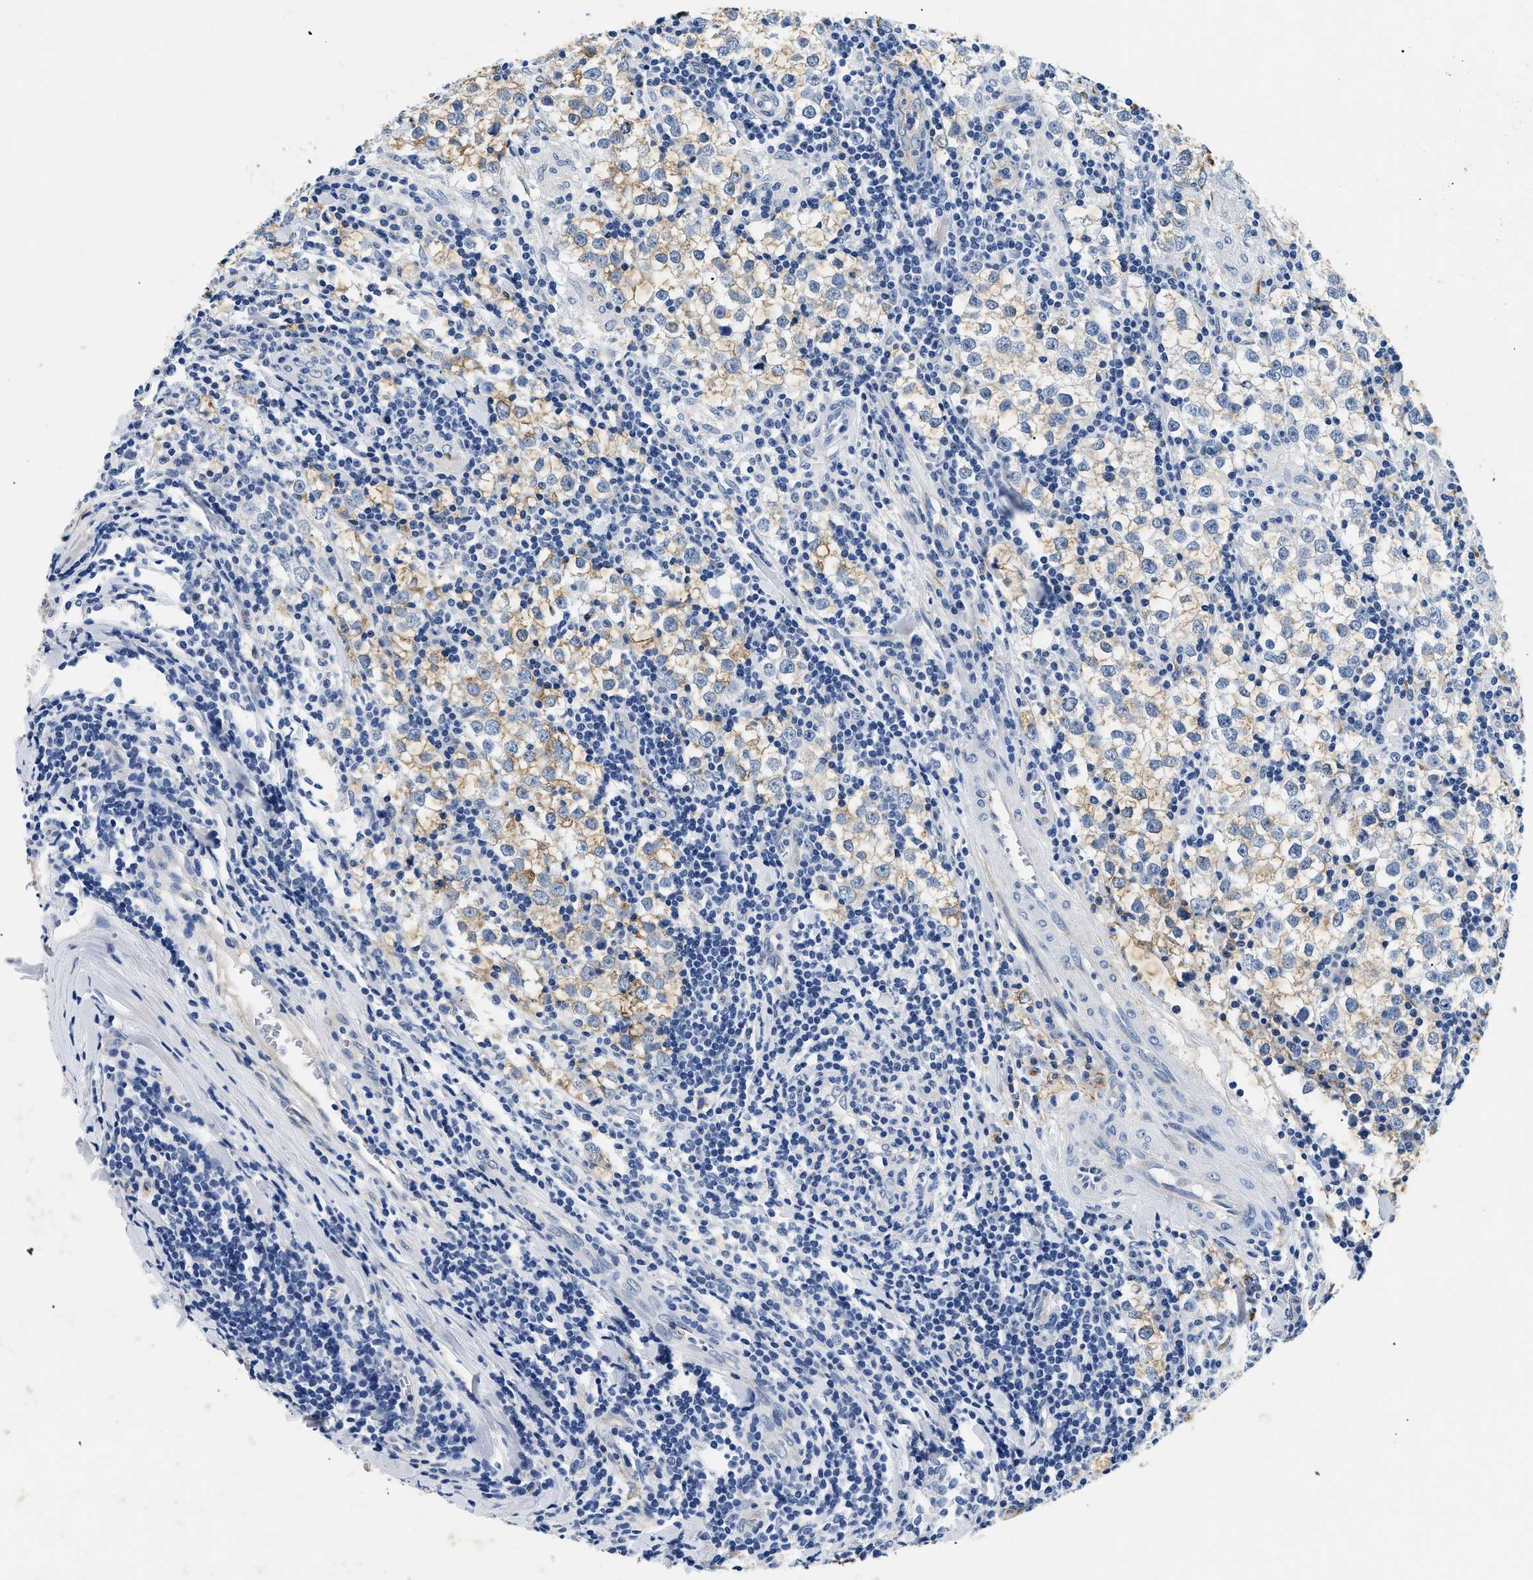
{"staining": {"intensity": "moderate", "quantity": "25%-75%", "location": "cytoplasmic/membranous"}, "tissue": "testis cancer", "cell_type": "Tumor cells", "image_type": "cancer", "snomed": [{"axis": "morphology", "description": "Seminoma, NOS"}, {"axis": "morphology", "description": "Carcinoma, Embryonal, NOS"}, {"axis": "topography", "description": "Testis"}], "caption": "Immunohistochemical staining of human testis seminoma displays moderate cytoplasmic/membranous protein expression in approximately 25%-75% of tumor cells.", "gene": "LAMA3", "patient": {"sex": "male", "age": 36}}